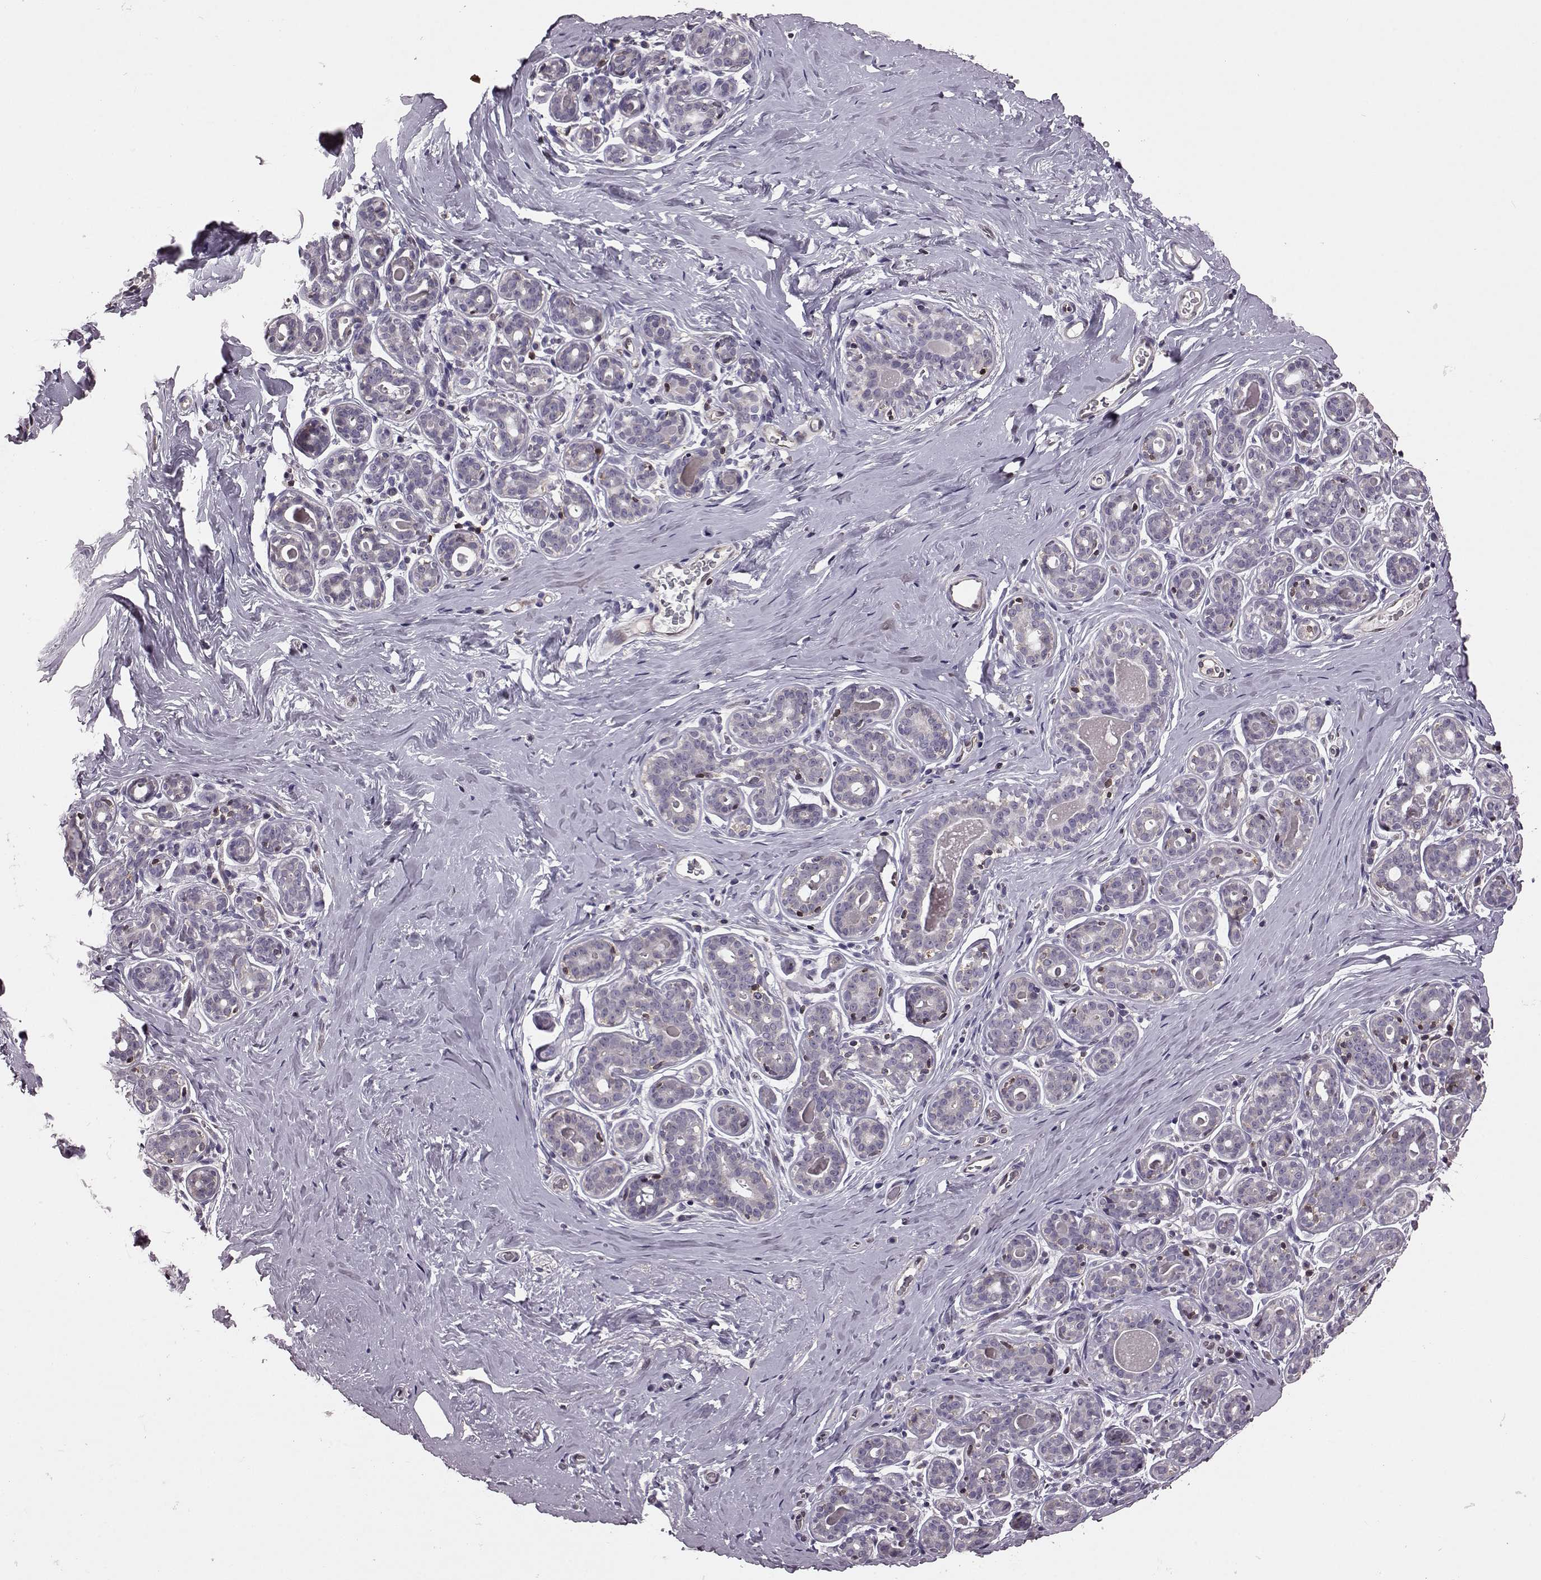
{"staining": {"intensity": "negative", "quantity": "none", "location": "none"}, "tissue": "breast", "cell_type": "Adipocytes", "image_type": "normal", "snomed": [{"axis": "morphology", "description": "Normal tissue, NOS"}, {"axis": "topography", "description": "Skin"}, {"axis": "topography", "description": "Breast"}], "caption": "Immunohistochemistry image of benign human breast stained for a protein (brown), which demonstrates no positivity in adipocytes. Brightfield microscopy of immunohistochemistry (IHC) stained with DAB (brown) and hematoxylin (blue), captured at high magnification.", "gene": "CDC42SE1", "patient": {"sex": "female", "age": 43}}